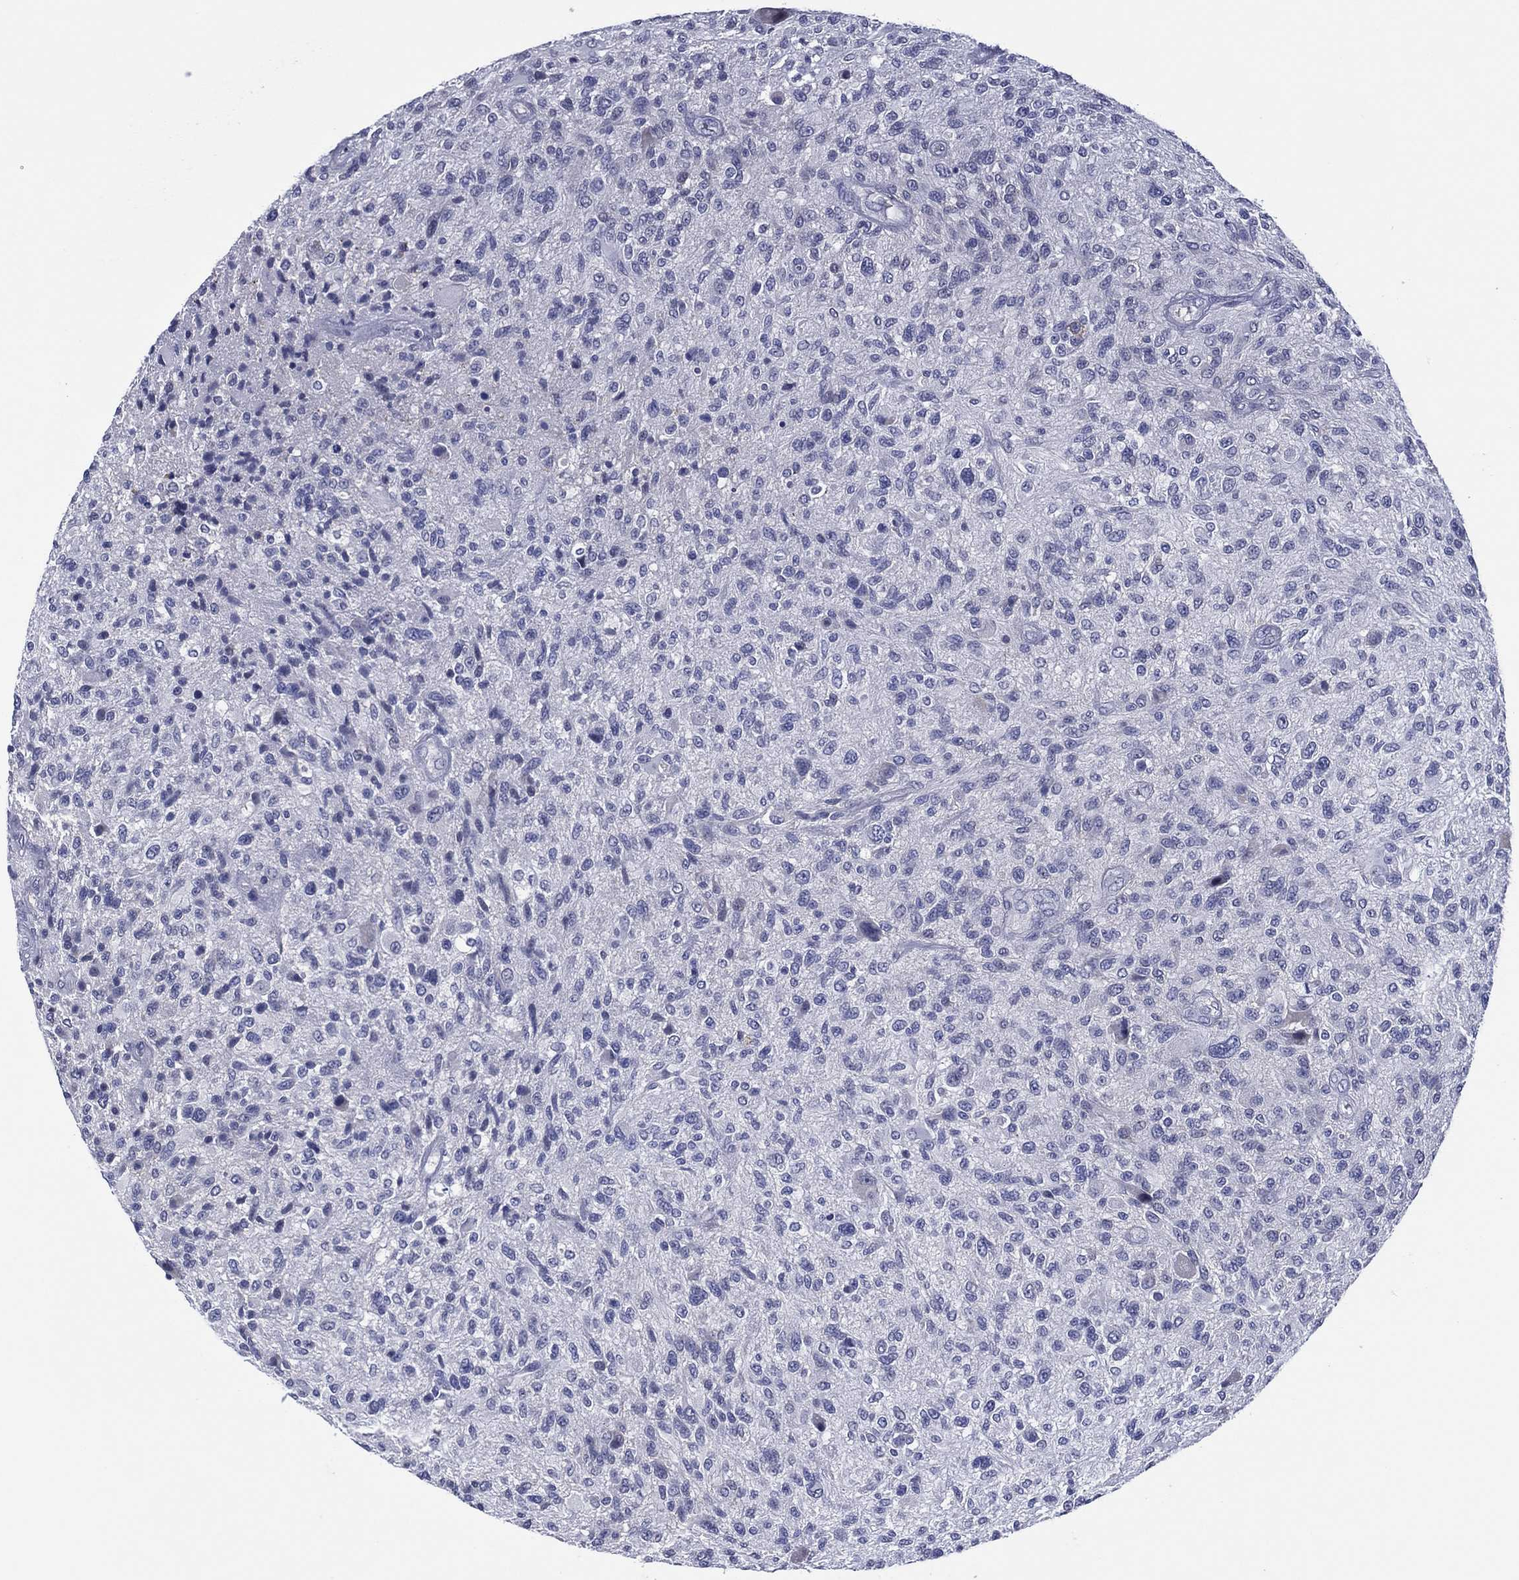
{"staining": {"intensity": "negative", "quantity": "none", "location": "none"}, "tissue": "glioma", "cell_type": "Tumor cells", "image_type": "cancer", "snomed": [{"axis": "morphology", "description": "Glioma, malignant, High grade"}, {"axis": "topography", "description": "Brain"}], "caption": "A histopathology image of malignant glioma (high-grade) stained for a protein reveals no brown staining in tumor cells.", "gene": "TRIM31", "patient": {"sex": "male", "age": 47}}